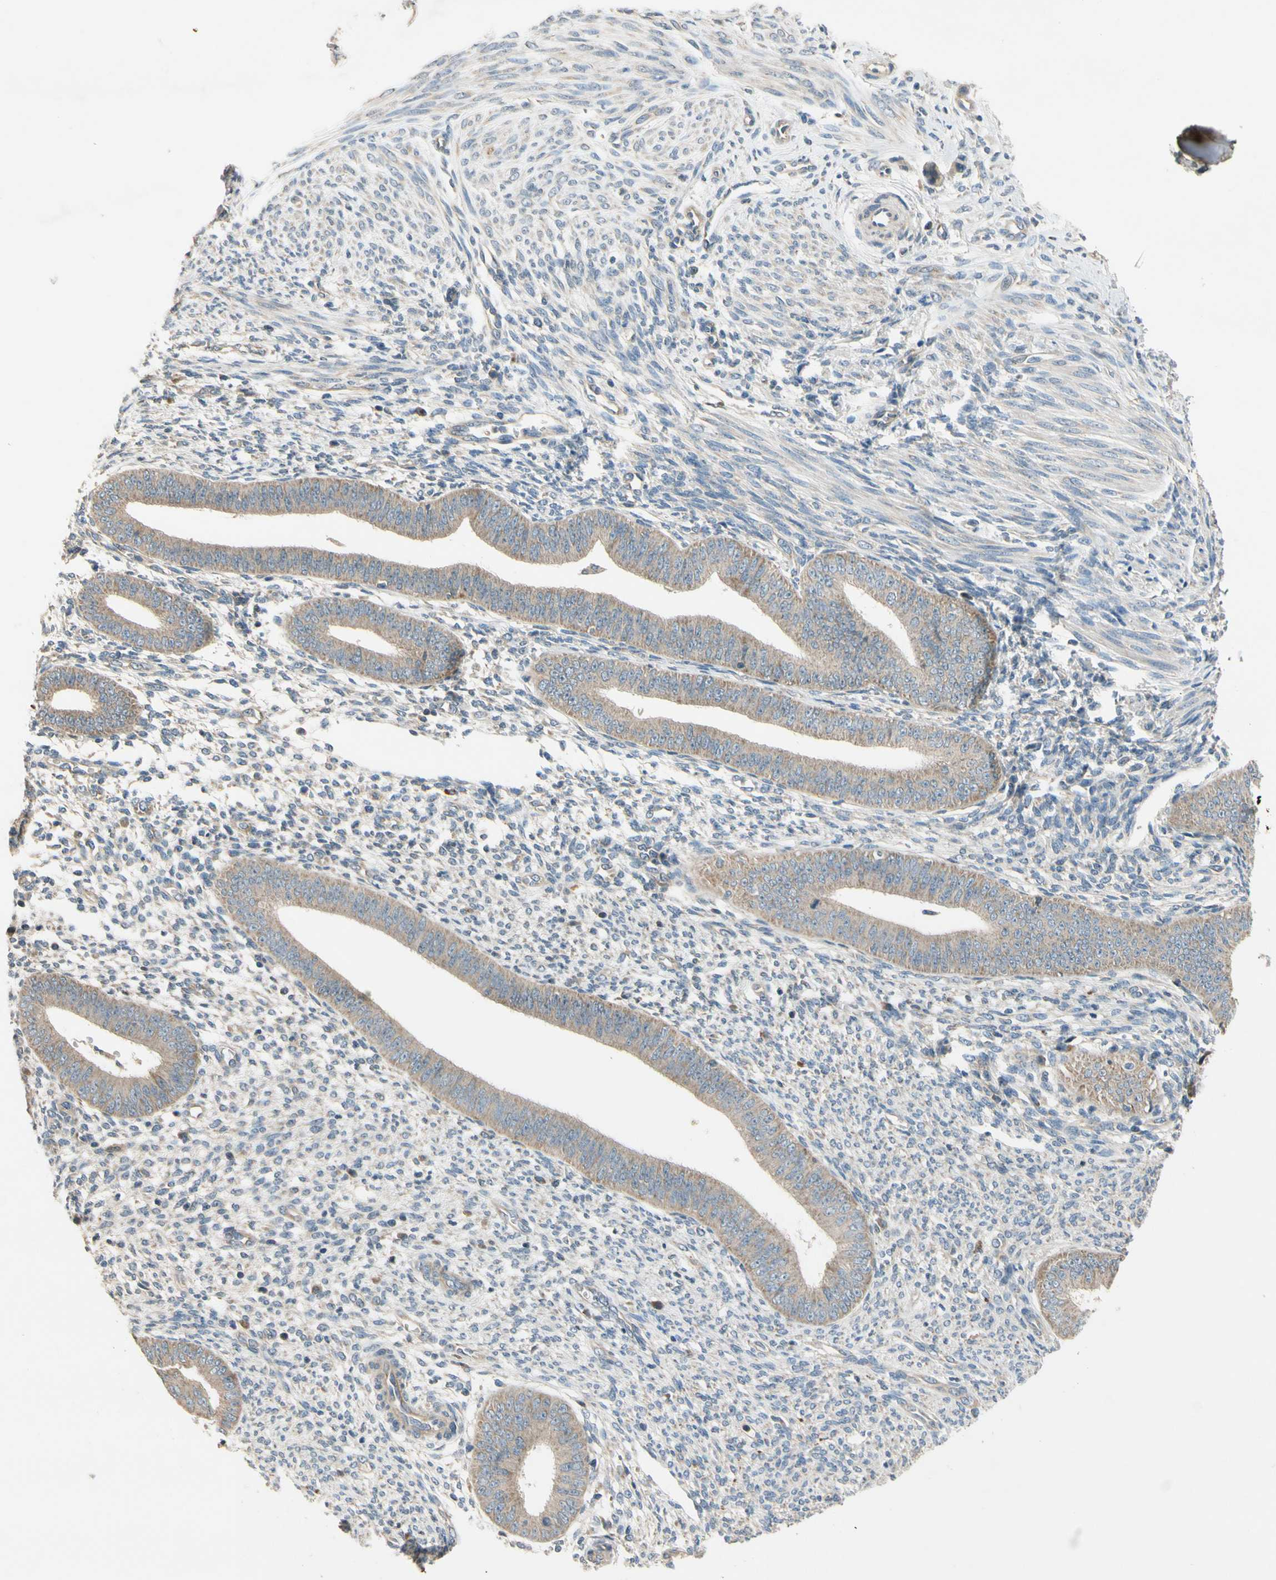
{"staining": {"intensity": "negative", "quantity": "none", "location": "none"}, "tissue": "endometrium", "cell_type": "Cells in endometrial stroma", "image_type": "normal", "snomed": [{"axis": "morphology", "description": "Normal tissue, NOS"}, {"axis": "topography", "description": "Endometrium"}], "caption": "Immunohistochemical staining of normal endometrium reveals no significant positivity in cells in endometrial stroma.", "gene": "ALKBH3", "patient": {"sex": "female", "age": 35}}